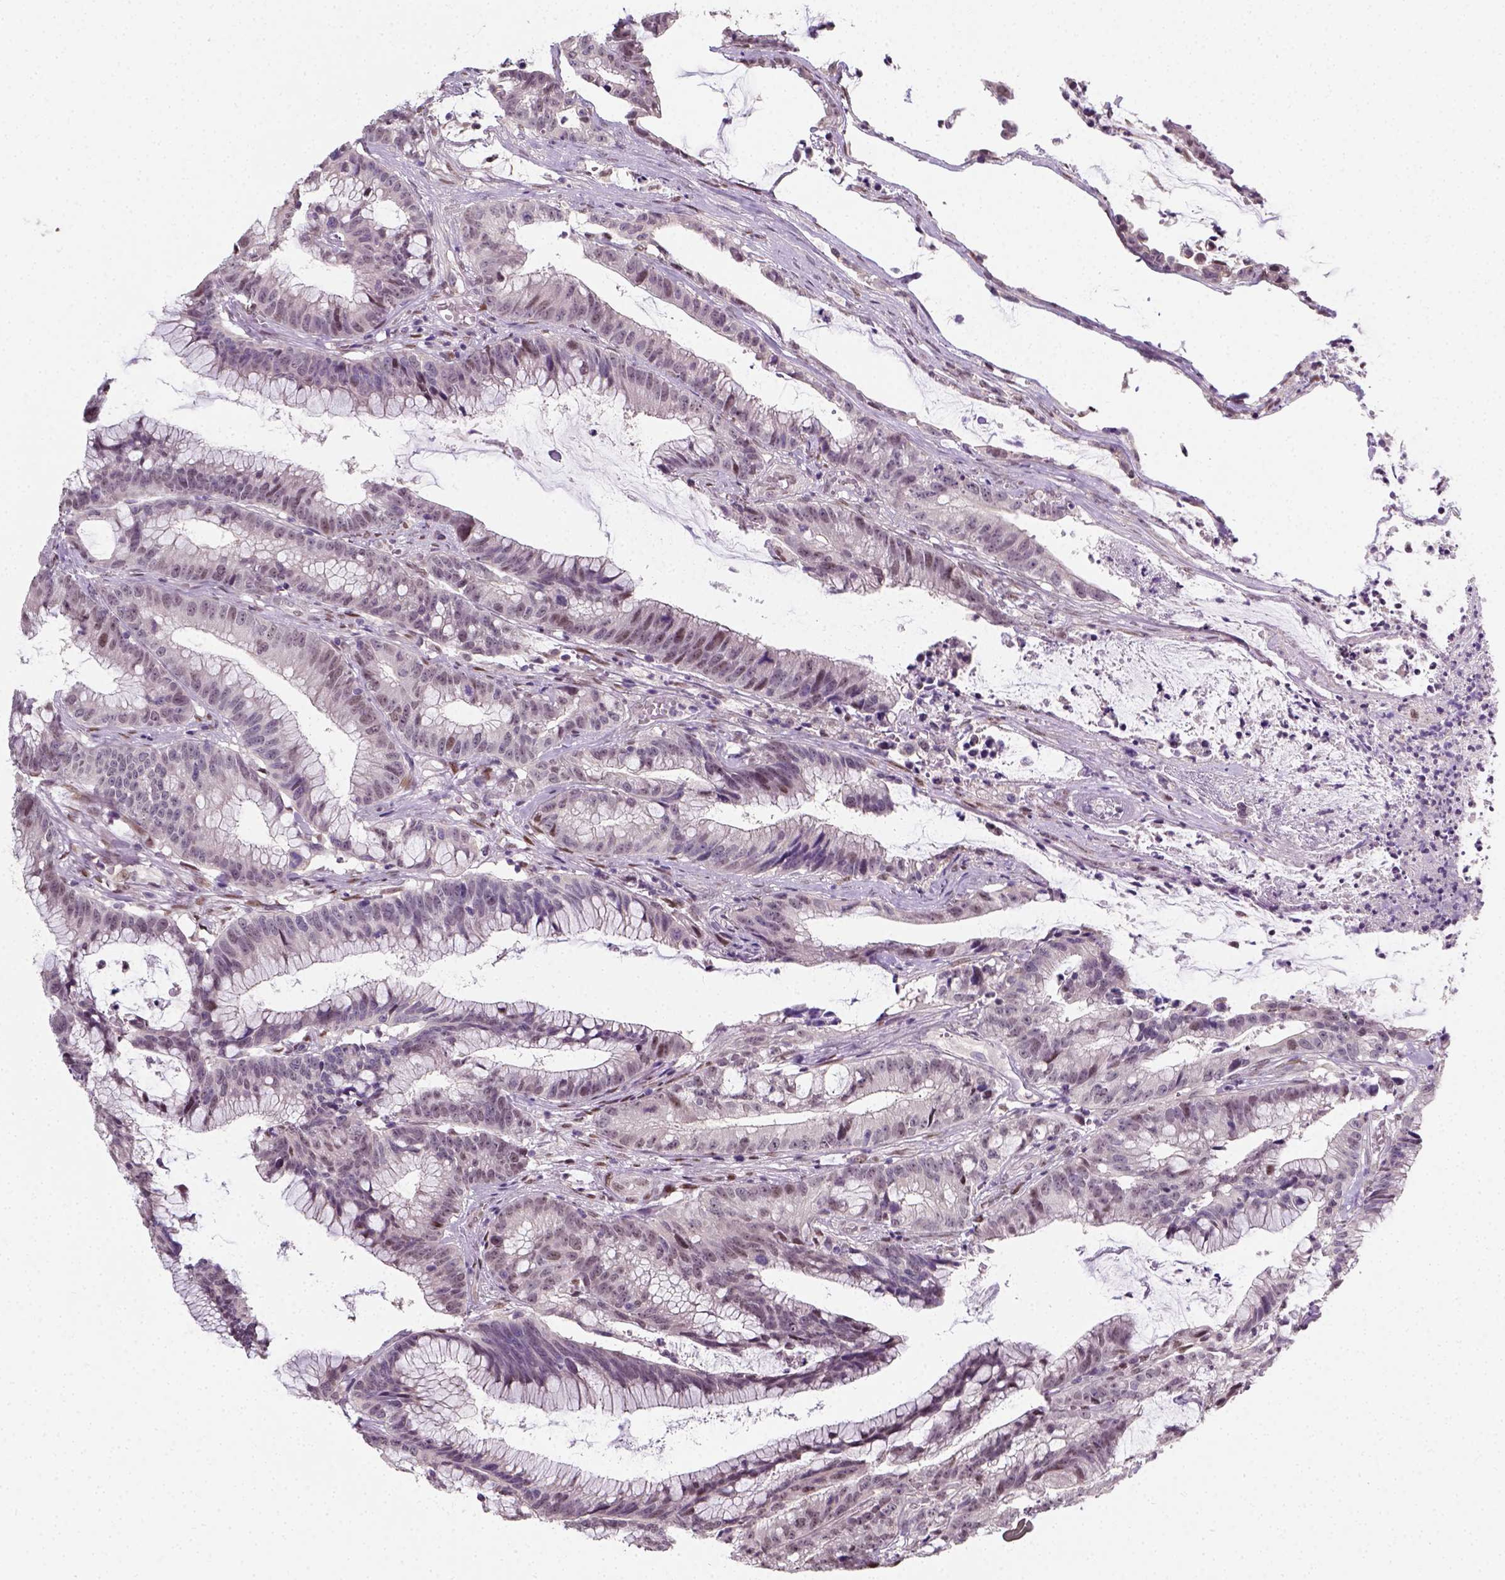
{"staining": {"intensity": "negative", "quantity": "none", "location": "none"}, "tissue": "colorectal cancer", "cell_type": "Tumor cells", "image_type": "cancer", "snomed": [{"axis": "morphology", "description": "Adenocarcinoma, NOS"}, {"axis": "topography", "description": "Colon"}], "caption": "This histopathology image is of colorectal cancer stained with immunohistochemistry (IHC) to label a protein in brown with the nuclei are counter-stained blue. There is no positivity in tumor cells.", "gene": "C1orf112", "patient": {"sex": "female", "age": 78}}